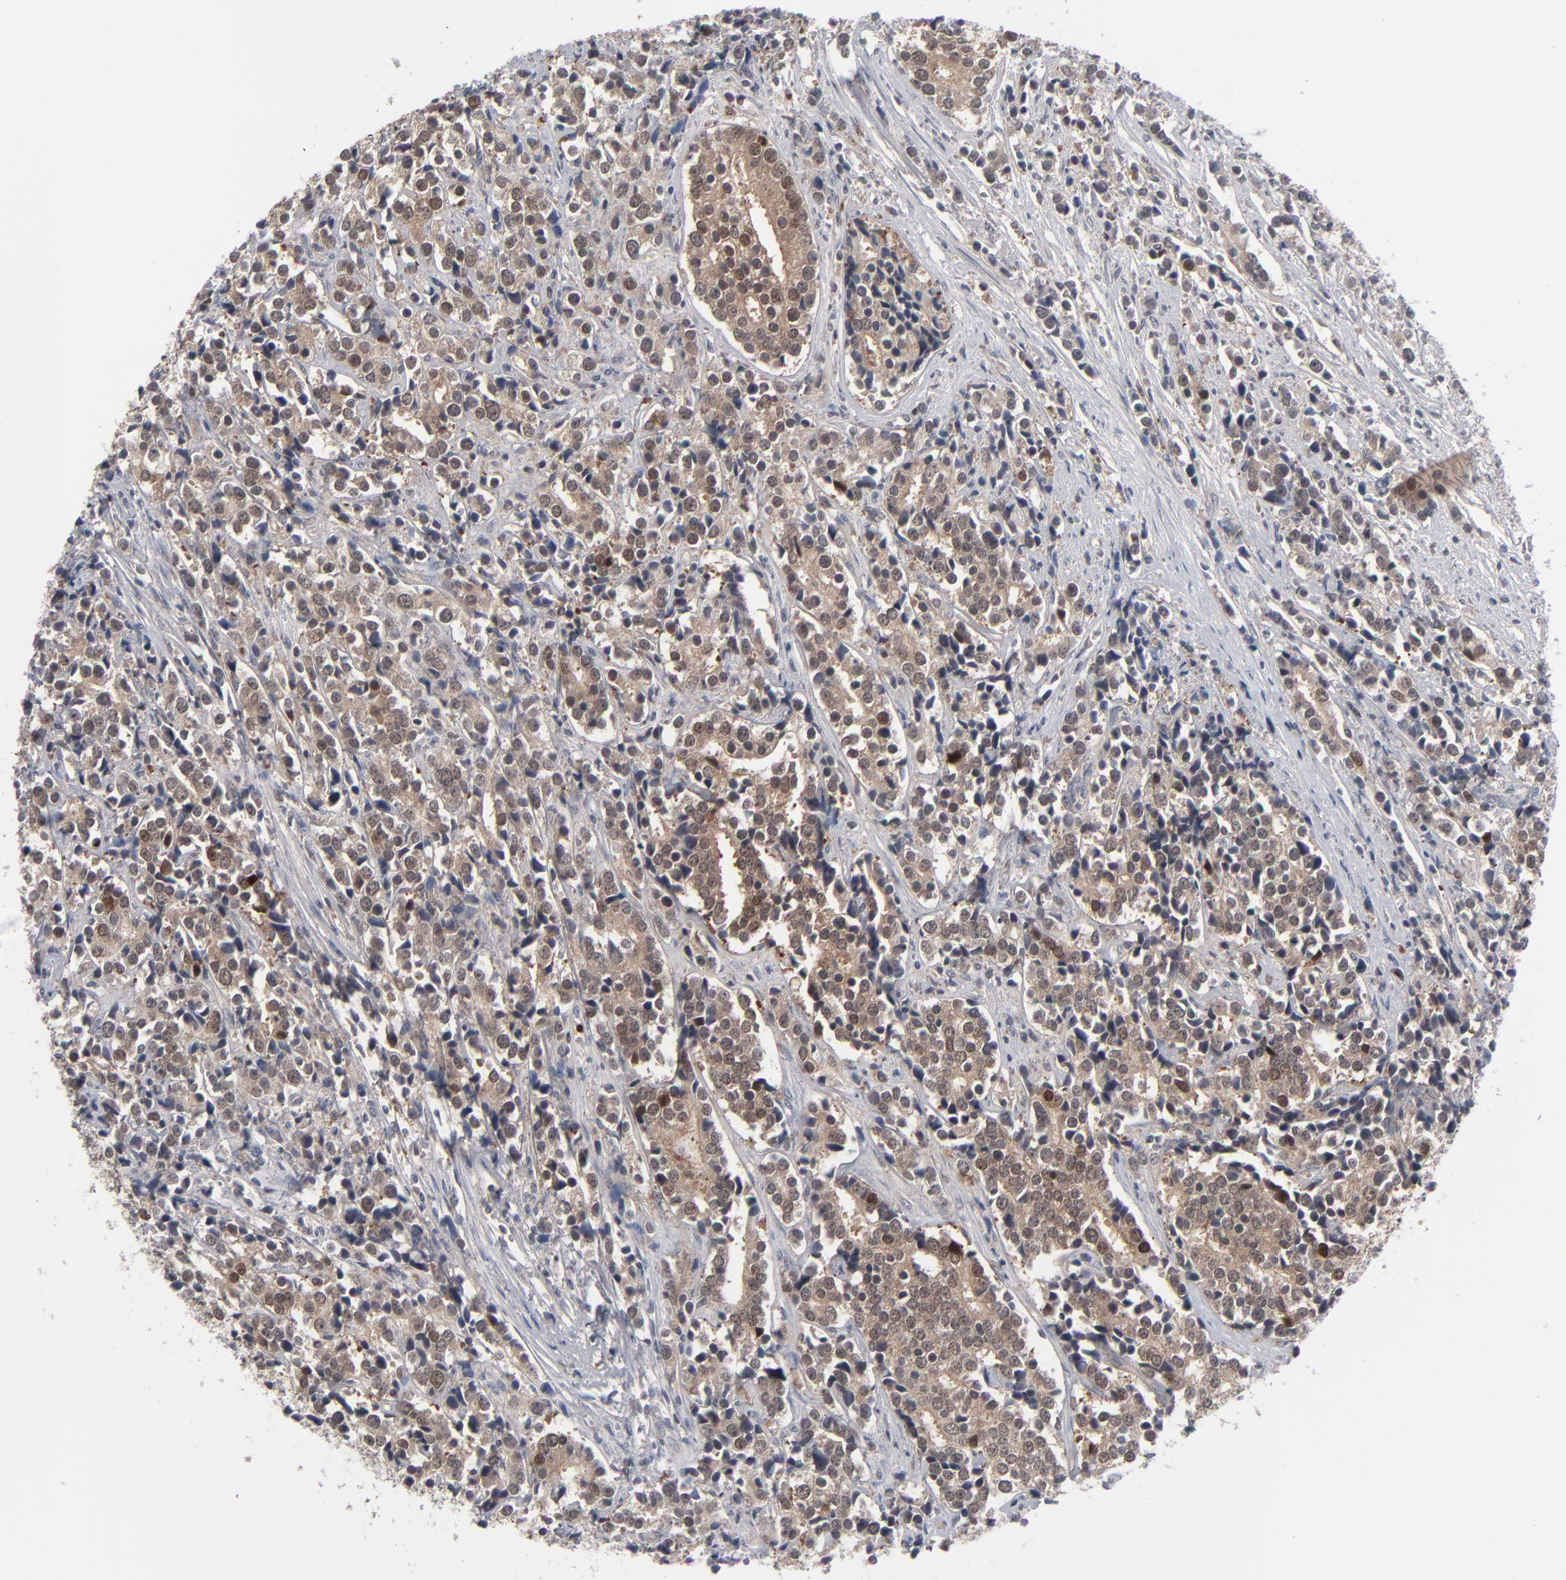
{"staining": {"intensity": "moderate", "quantity": ">75%", "location": "cytoplasmic/membranous"}, "tissue": "prostate cancer", "cell_type": "Tumor cells", "image_type": "cancer", "snomed": [{"axis": "morphology", "description": "Adenocarcinoma, High grade"}, {"axis": "topography", "description": "Prostate"}], "caption": "High-power microscopy captured an IHC histopathology image of prostate cancer (adenocarcinoma (high-grade)), revealing moderate cytoplasmic/membranous staining in about >75% of tumor cells.", "gene": "POF1B", "patient": {"sex": "male", "age": 71}}